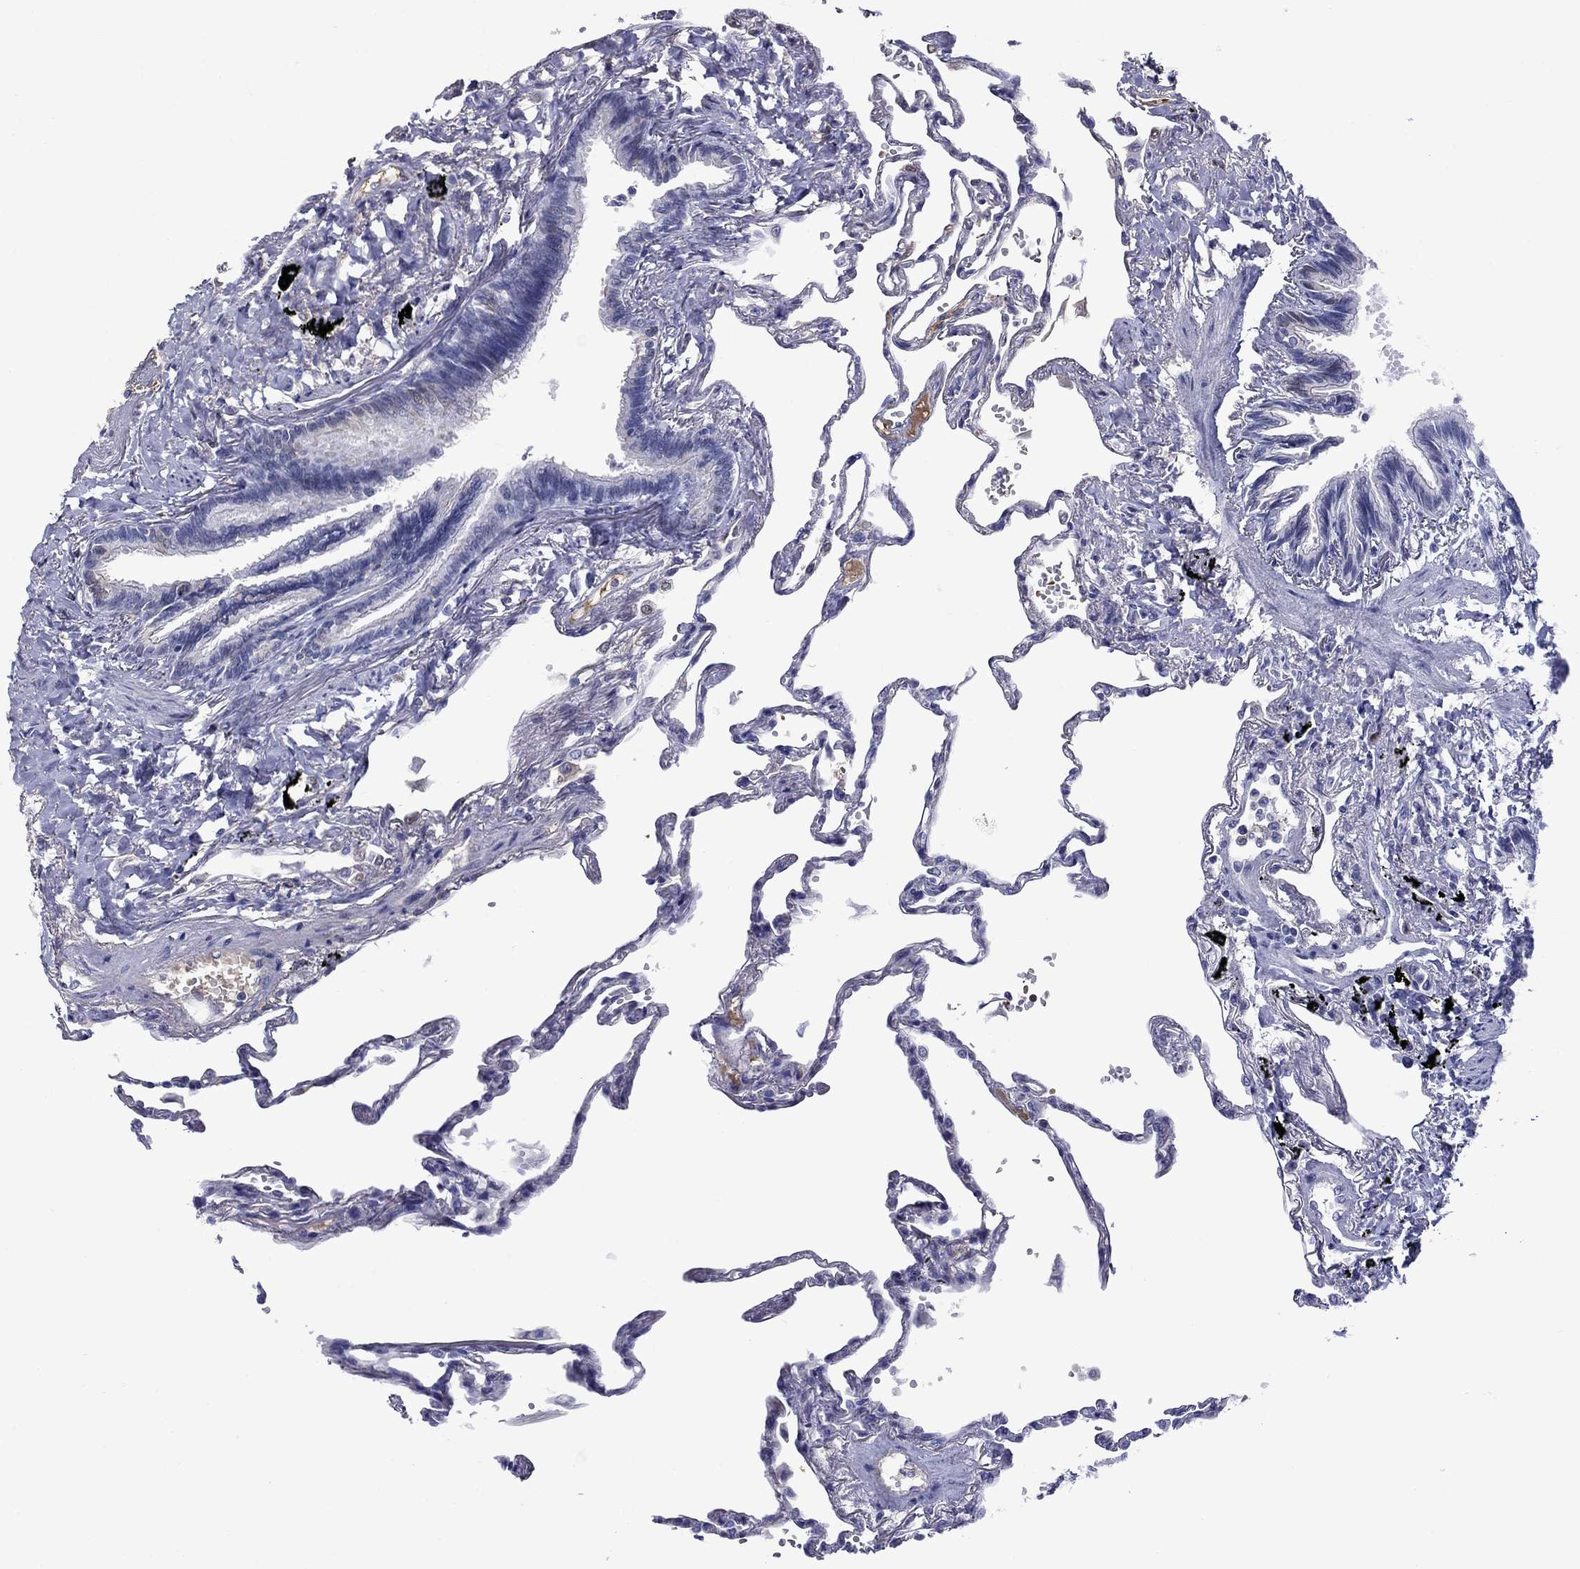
{"staining": {"intensity": "negative", "quantity": "none", "location": "none"}, "tissue": "lung", "cell_type": "Alveolar cells", "image_type": "normal", "snomed": [{"axis": "morphology", "description": "Normal tissue, NOS"}, {"axis": "topography", "description": "Lung"}], "caption": "A micrograph of human lung is negative for staining in alveolar cells. (DAB (3,3'-diaminobenzidine) IHC with hematoxylin counter stain).", "gene": "APOA2", "patient": {"sex": "male", "age": 78}}